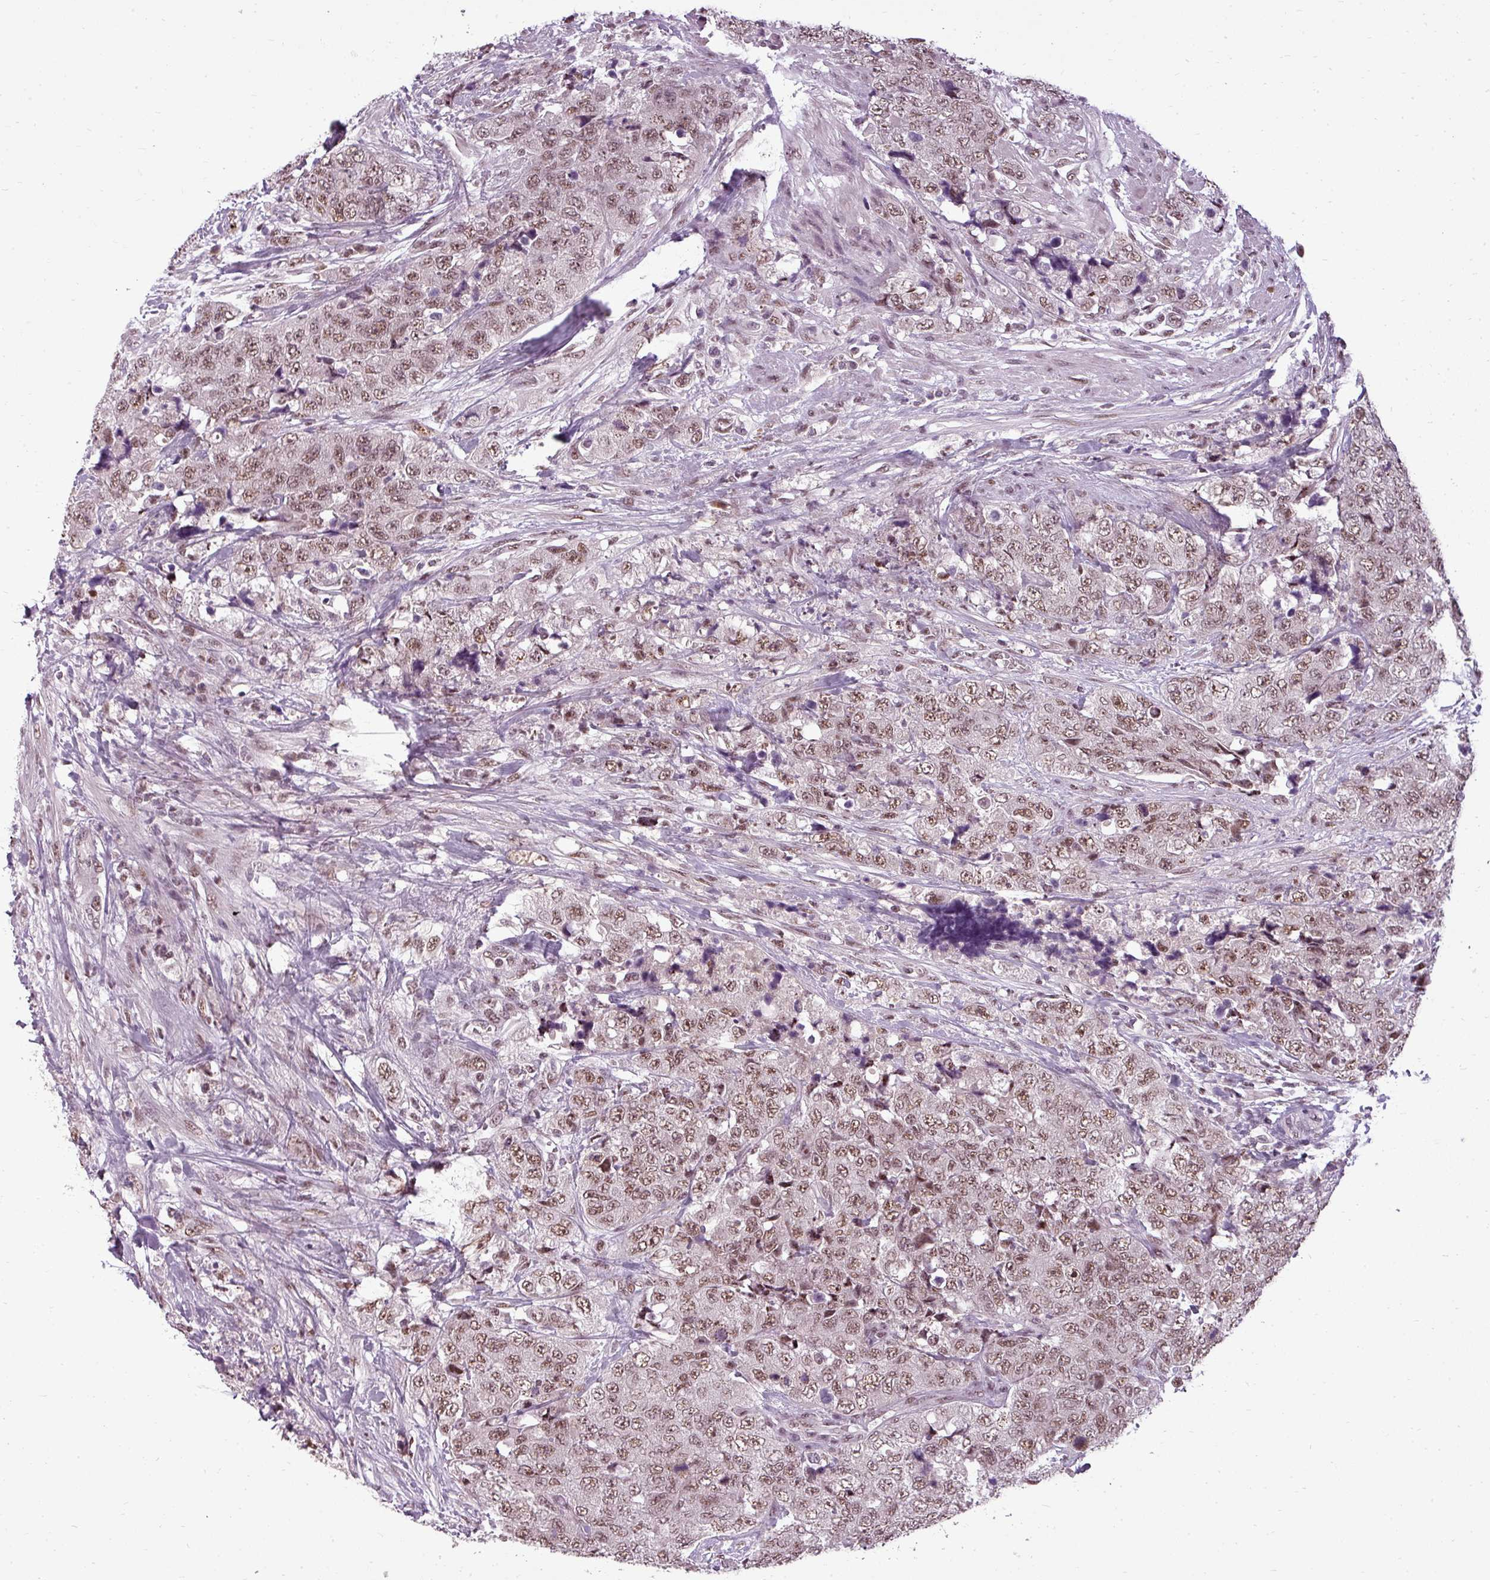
{"staining": {"intensity": "moderate", "quantity": ">75%", "location": "nuclear"}, "tissue": "urothelial cancer", "cell_type": "Tumor cells", "image_type": "cancer", "snomed": [{"axis": "morphology", "description": "Urothelial carcinoma, High grade"}, {"axis": "topography", "description": "Urinary bladder"}], "caption": "Immunohistochemistry (DAB) staining of human urothelial carcinoma (high-grade) demonstrates moderate nuclear protein staining in approximately >75% of tumor cells.", "gene": "BCAS3", "patient": {"sex": "female", "age": 78}}